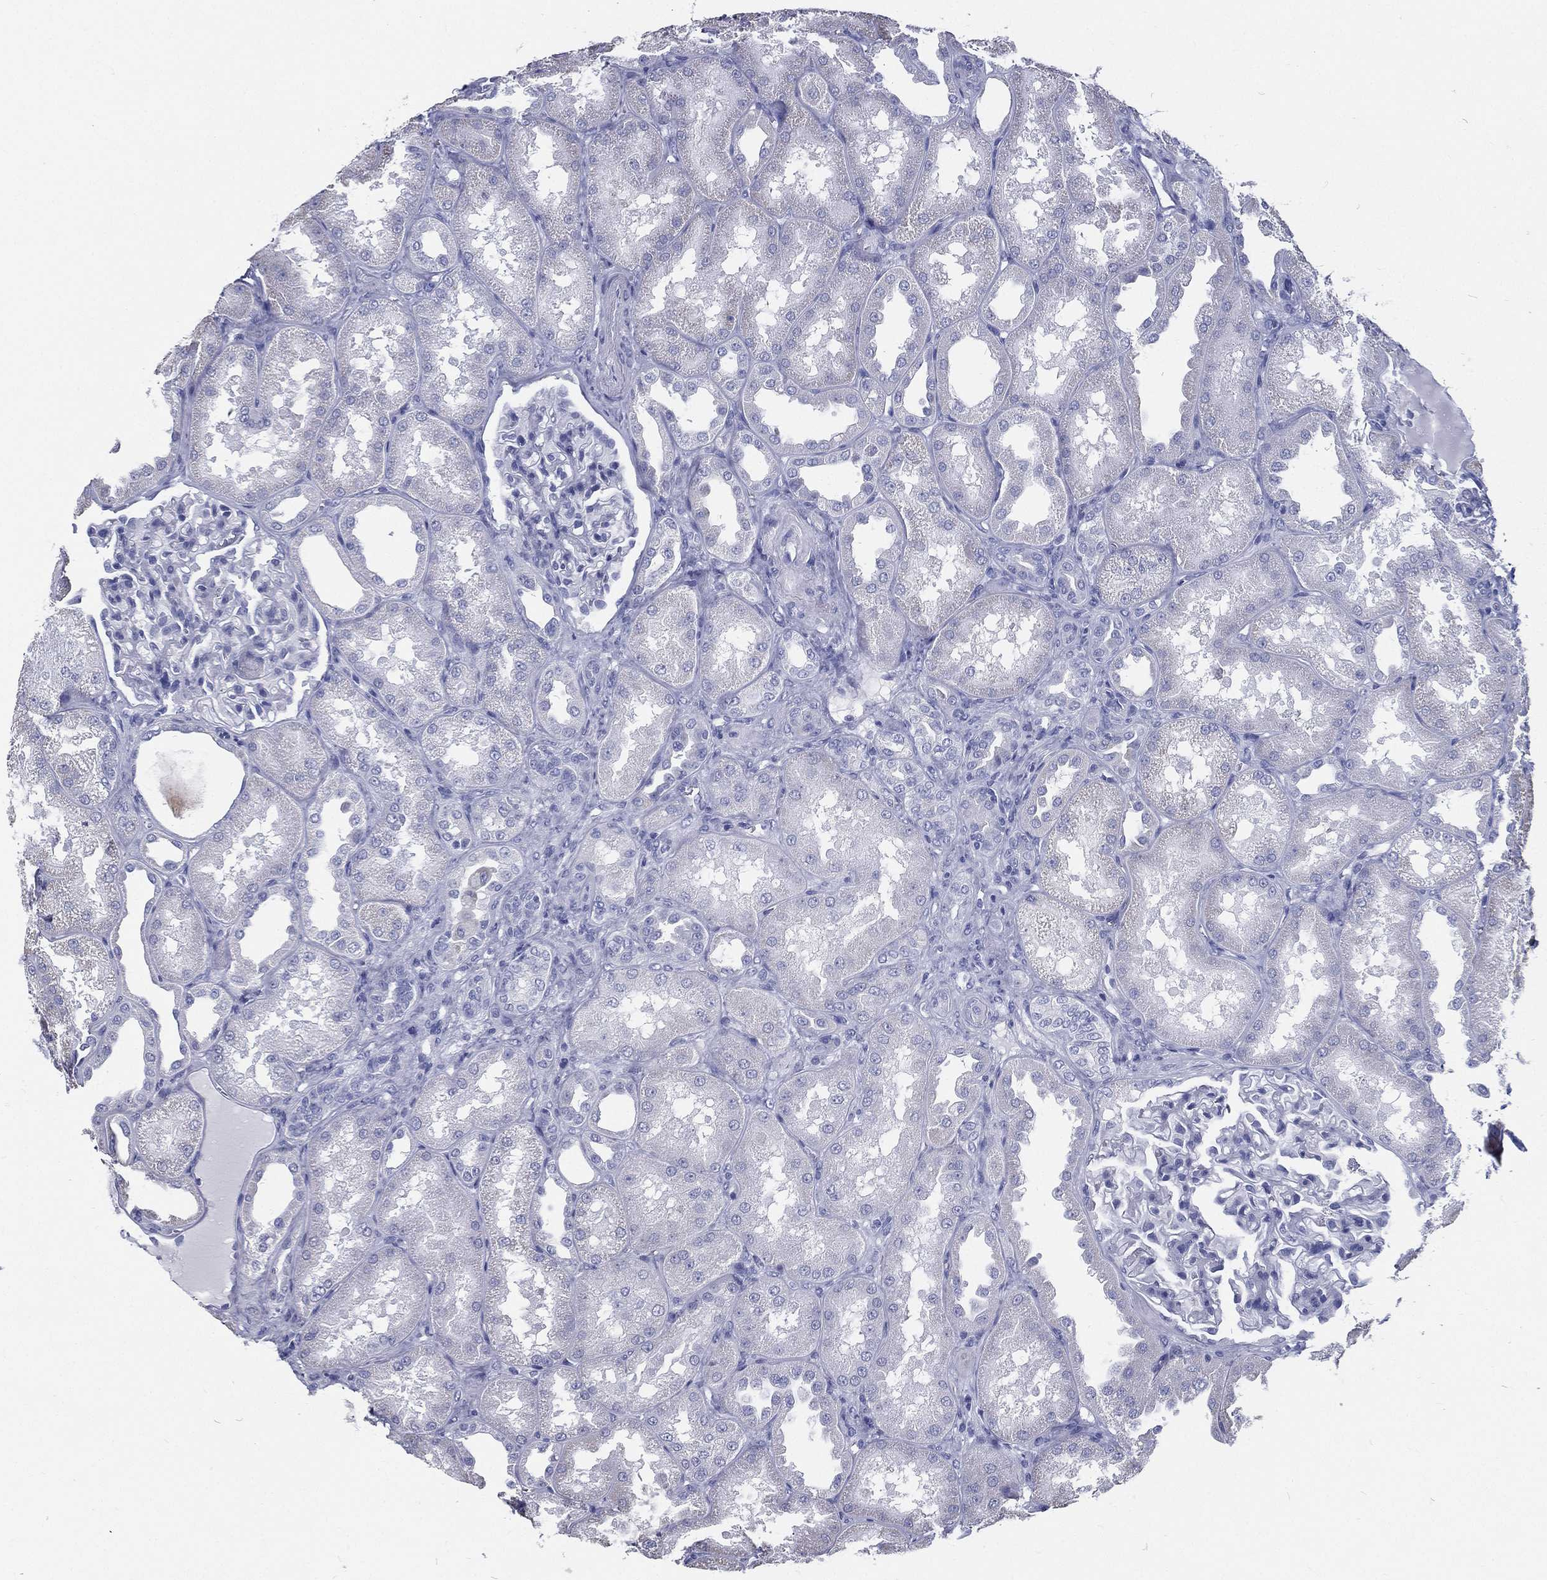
{"staining": {"intensity": "negative", "quantity": "none", "location": "none"}, "tissue": "kidney", "cell_type": "Cells in glomeruli", "image_type": "normal", "snomed": [{"axis": "morphology", "description": "Normal tissue, NOS"}, {"axis": "topography", "description": "Kidney"}], "caption": "An image of human kidney is negative for staining in cells in glomeruli. (DAB immunohistochemistry, high magnification).", "gene": "RSPH4A", "patient": {"sex": "male", "age": 61}}